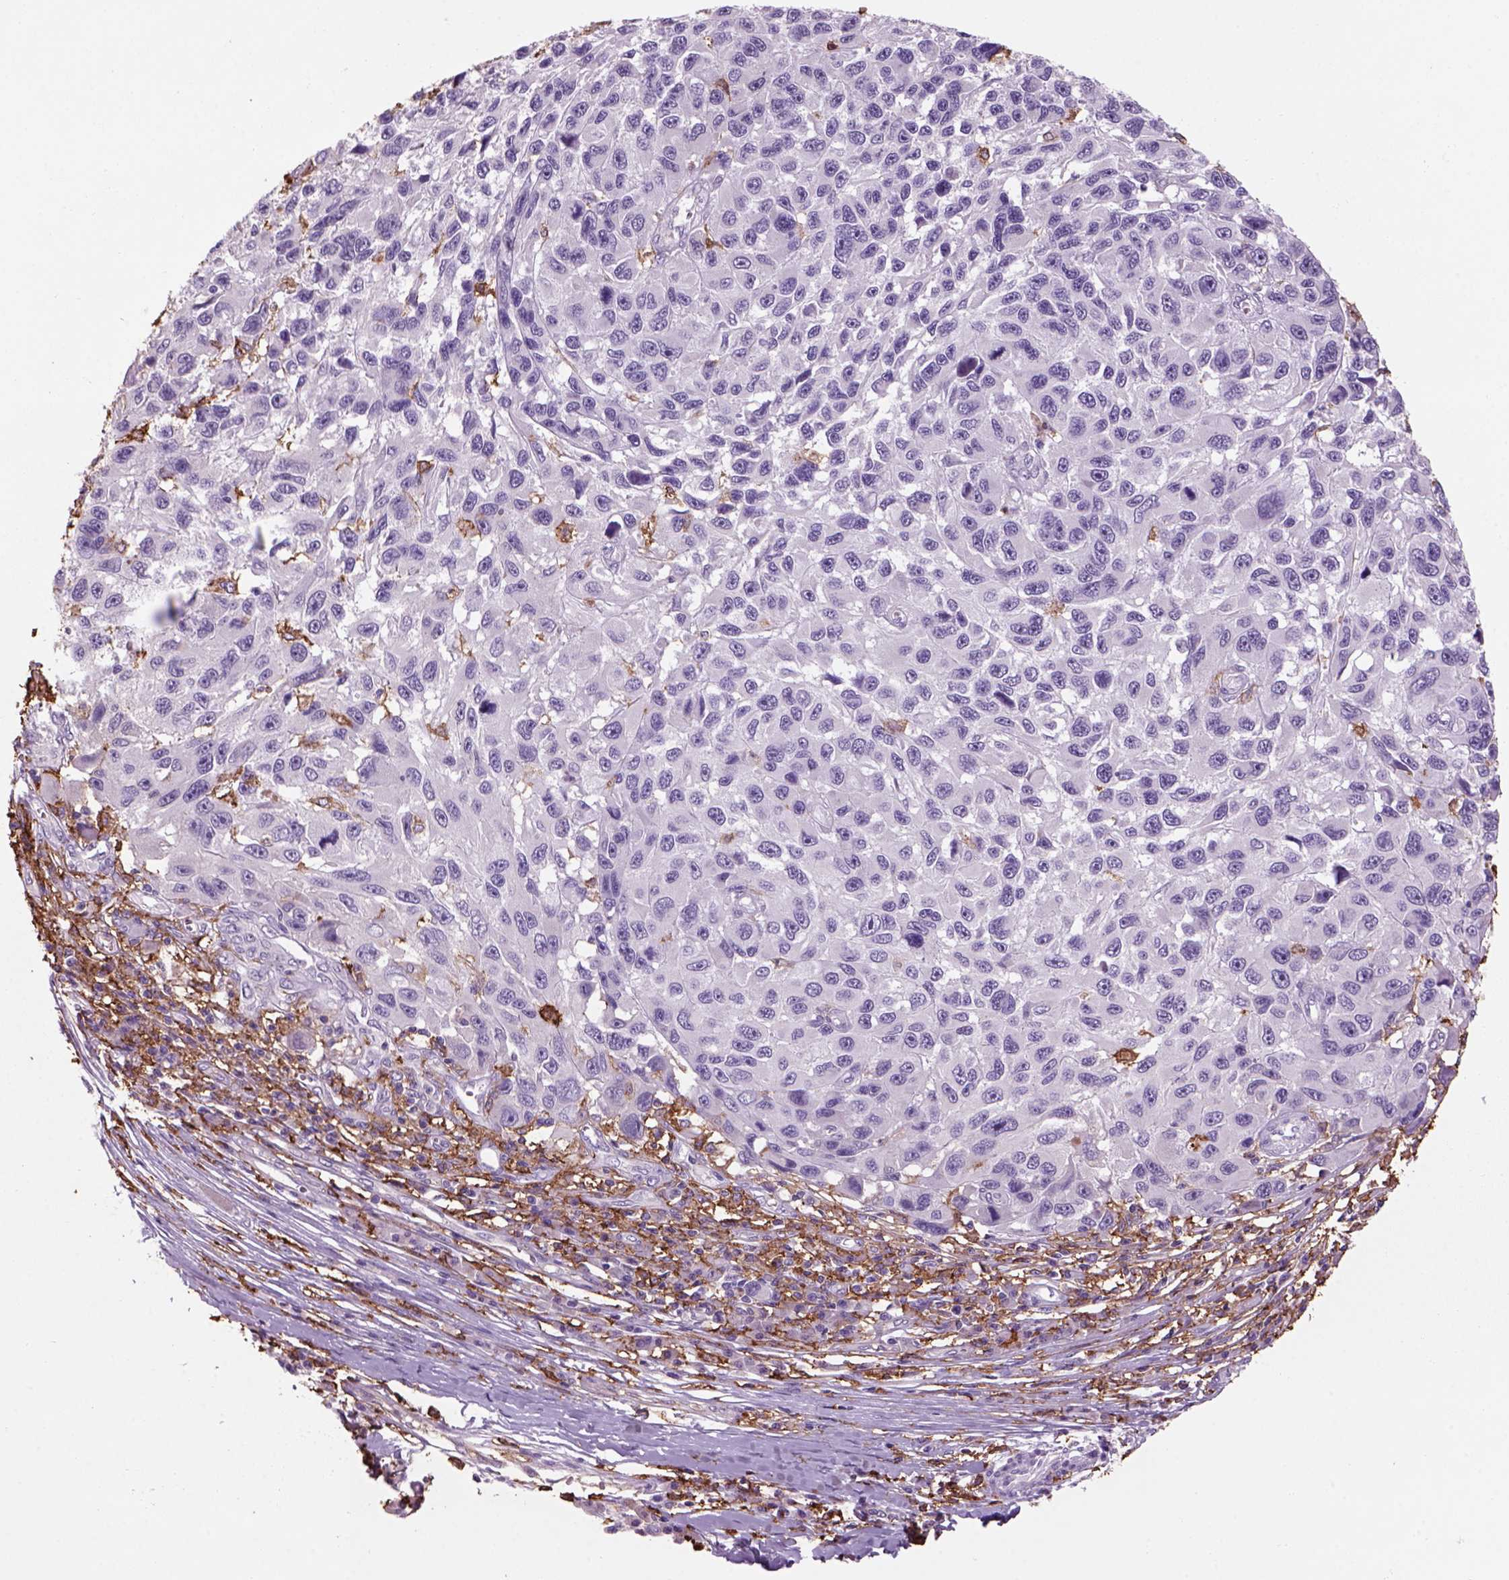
{"staining": {"intensity": "negative", "quantity": "none", "location": "none"}, "tissue": "melanoma", "cell_type": "Tumor cells", "image_type": "cancer", "snomed": [{"axis": "morphology", "description": "Malignant melanoma, NOS"}, {"axis": "topography", "description": "Skin"}], "caption": "Immunohistochemistry photomicrograph of human malignant melanoma stained for a protein (brown), which reveals no expression in tumor cells.", "gene": "CD14", "patient": {"sex": "male", "age": 53}}